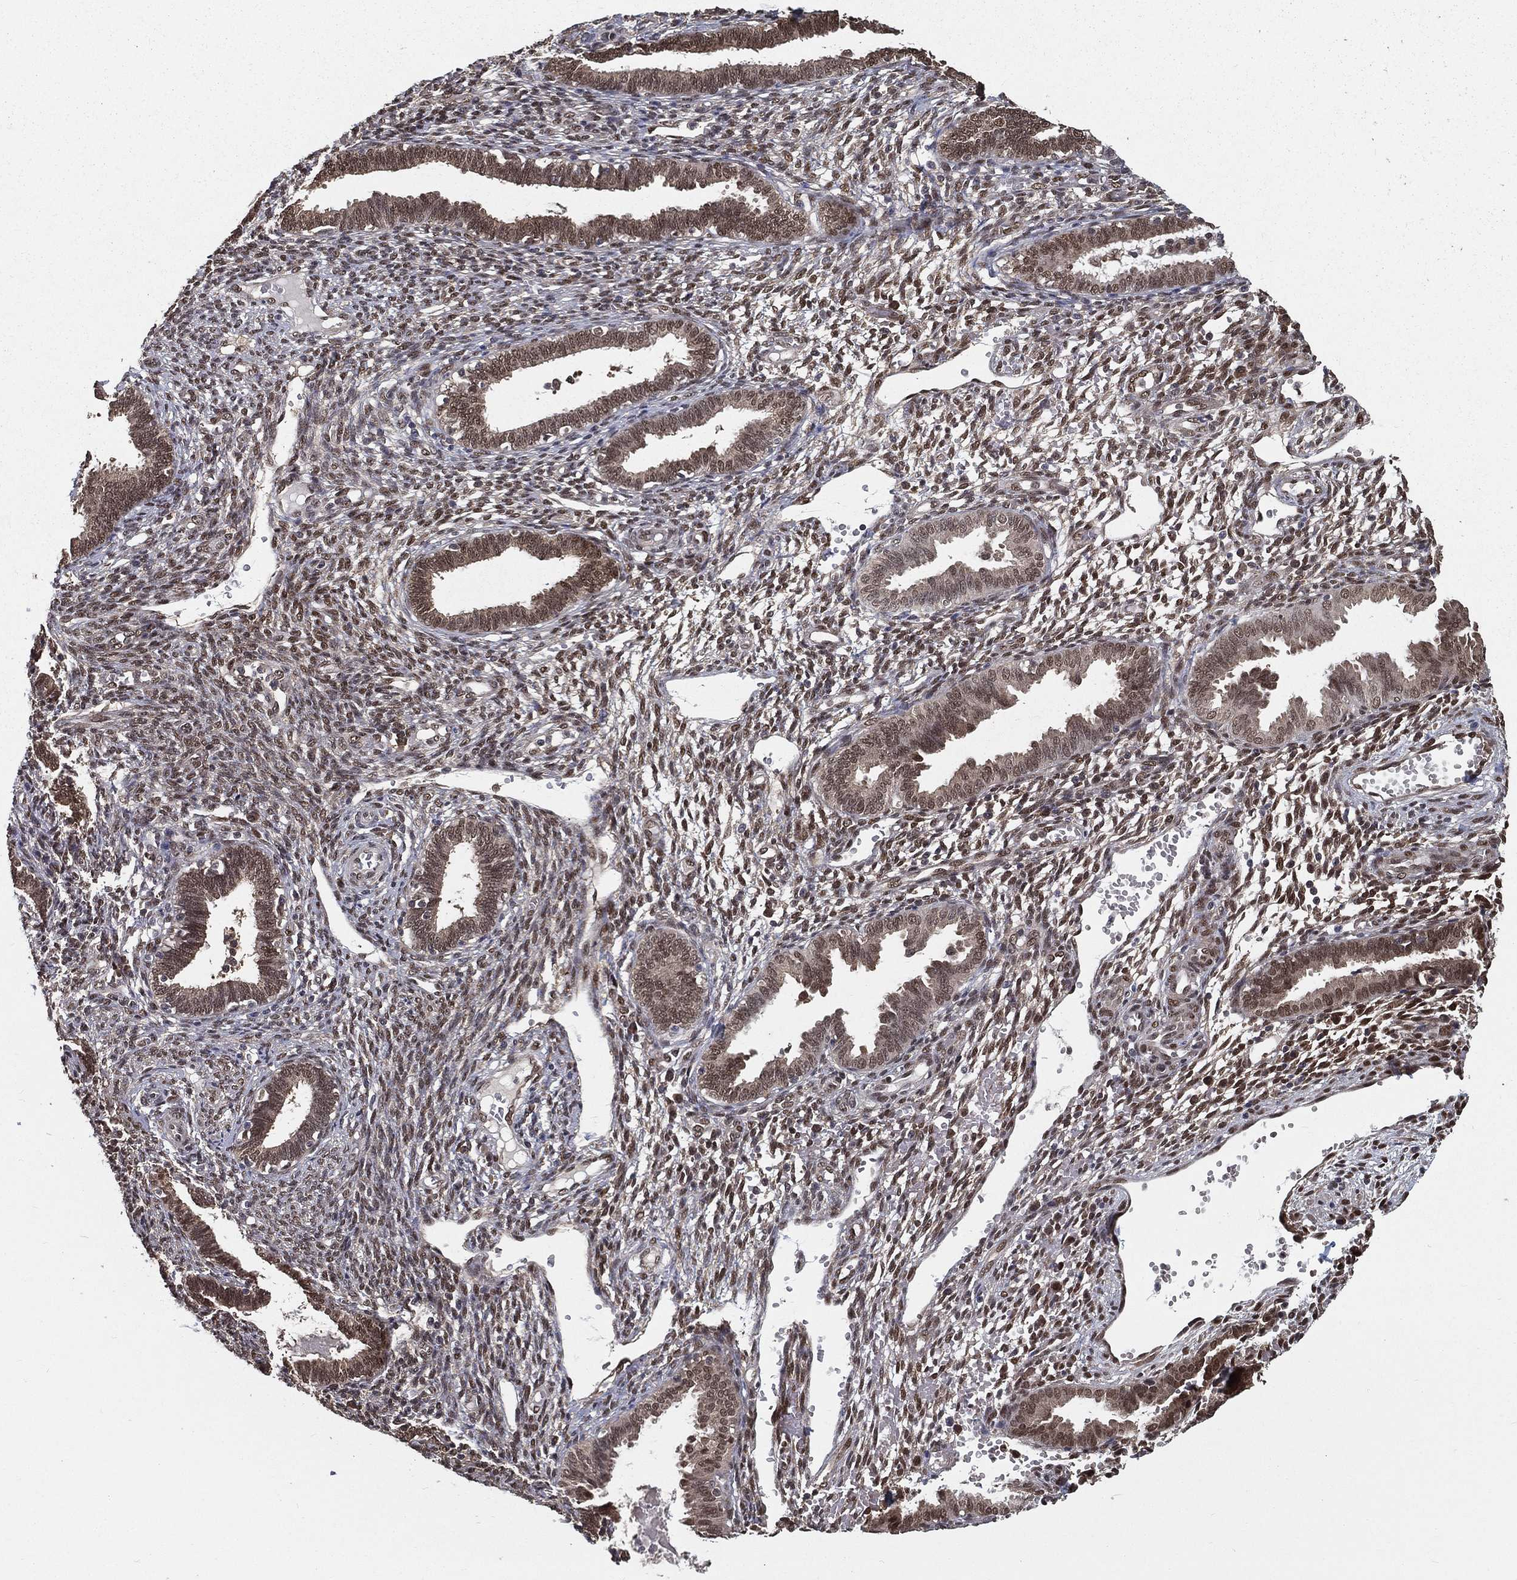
{"staining": {"intensity": "moderate", "quantity": "25%-75%", "location": "nuclear"}, "tissue": "endometrium", "cell_type": "Cells in endometrial stroma", "image_type": "normal", "snomed": [{"axis": "morphology", "description": "Normal tissue, NOS"}, {"axis": "topography", "description": "Endometrium"}], "caption": "An IHC image of unremarkable tissue is shown. Protein staining in brown shows moderate nuclear positivity in endometrium within cells in endometrial stroma. (Brightfield microscopy of DAB IHC at high magnification).", "gene": "CARM1", "patient": {"sex": "female", "age": 42}}